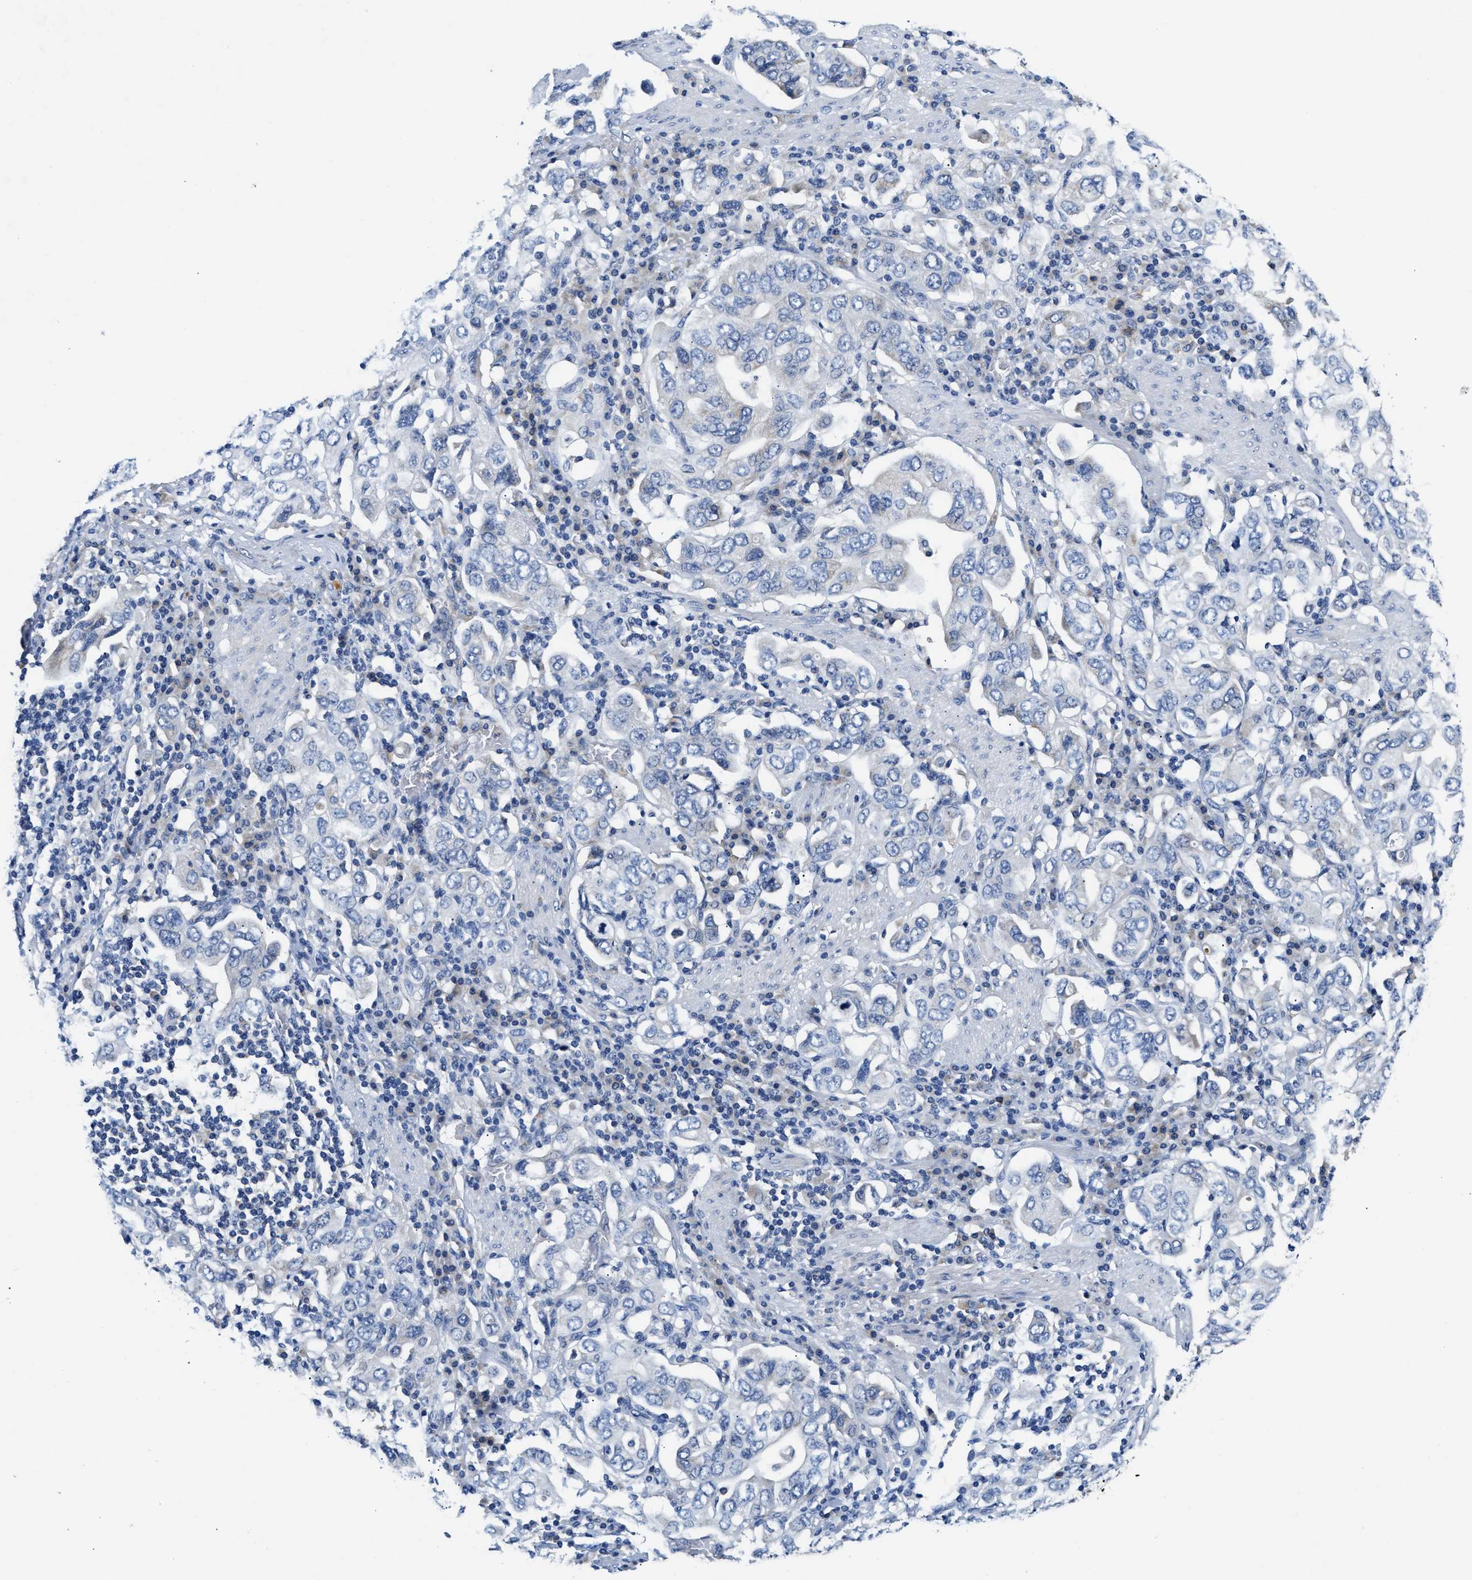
{"staining": {"intensity": "negative", "quantity": "none", "location": "none"}, "tissue": "stomach cancer", "cell_type": "Tumor cells", "image_type": "cancer", "snomed": [{"axis": "morphology", "description": "Adenocarcinoma, NOS"}, {"axis": "topography", "description": "Stomach, upper"}], "caption": "This is an immunohistochemistry (IHC) histopathology image of stomach cancer (adenocarcinoma). There is no expression in tumor cells.", "gene": "FAM185A", "patient": {"sex": "male", "age": 62}}